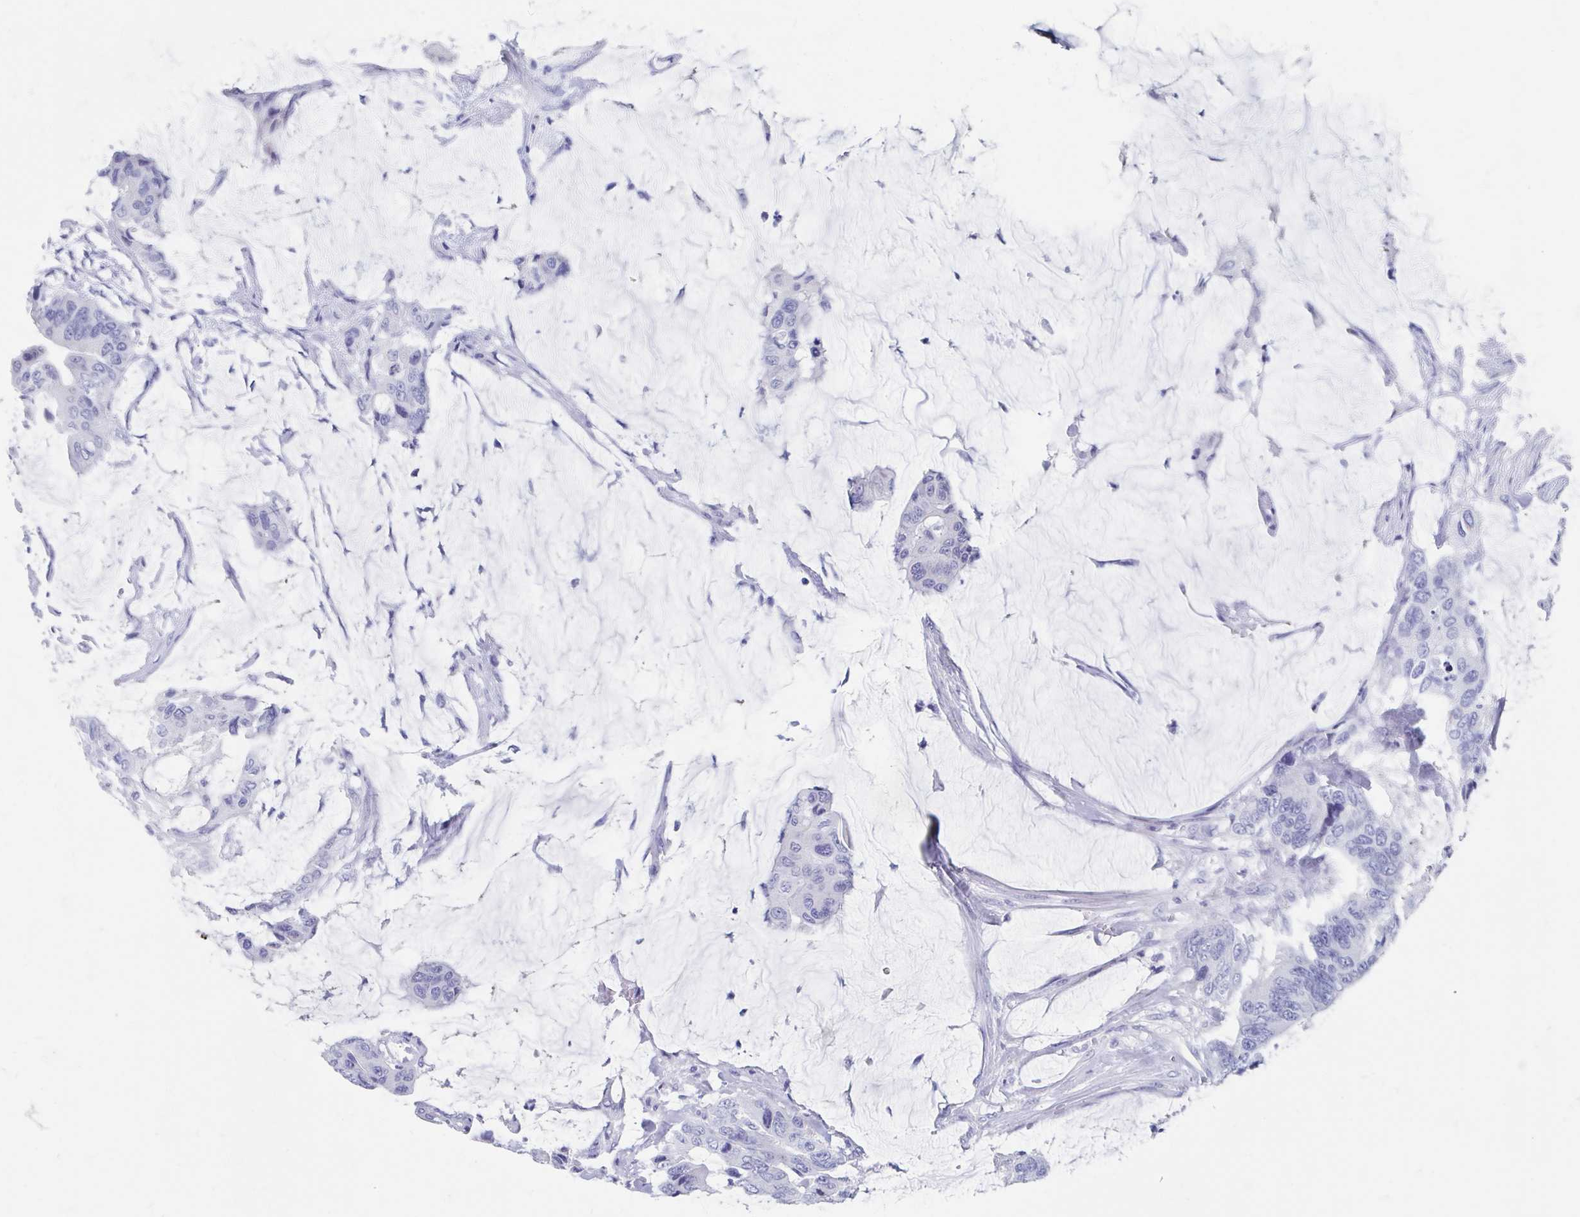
{"staining": {"intensity": "negative", "quantity": "none", "location": "none"}, "tissue": "colorectal cancer", "cell_type": "Tumor cells", "image_type": "cancer", "snomed": [{"axis": "morphology", "description": "Adenocarcinoma, NOS"}, {"axis": "topography", "description": "Rectum"}], "caption": "This is a micrograph of immunohistochemistry (IHC) staining of colorectal cancer, which shows no expression in tumor cells.", "gene": "SHCBP1L", "patient": {"sex": "female", "age": 59}}